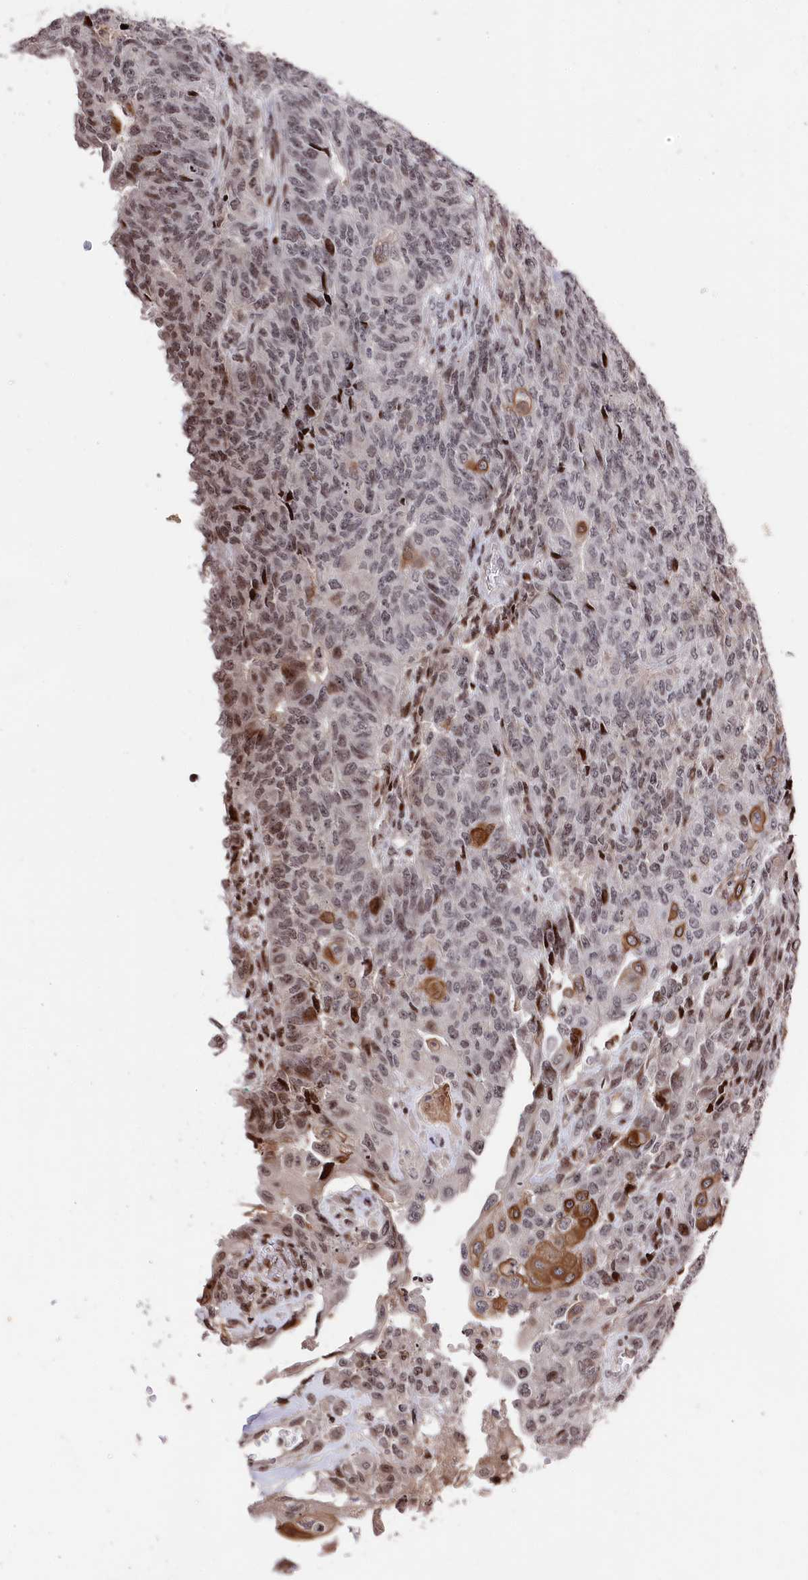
{"staining": {"intensity": "moderate", "quantity": "<25%", "location": "cytoplasmic/membranous"}, "tissue": "endometrial cancer", "cell_type": "Tumor cells", "image_type": "cancer", "snomed": [{"axis": "morphology", "description": "Adenocarcinoma, NOS"}, {"axis": "topography", "description": "Endometrium"}], "caption": "IHC of human endometrial cancer (adenocarcinoma) shows low levels of moderate cytoplasmic/membranous staining in about <25% of tumor cells.", "gene": "MCF2L2", "patient": {"sex": "female", "age": 32}}